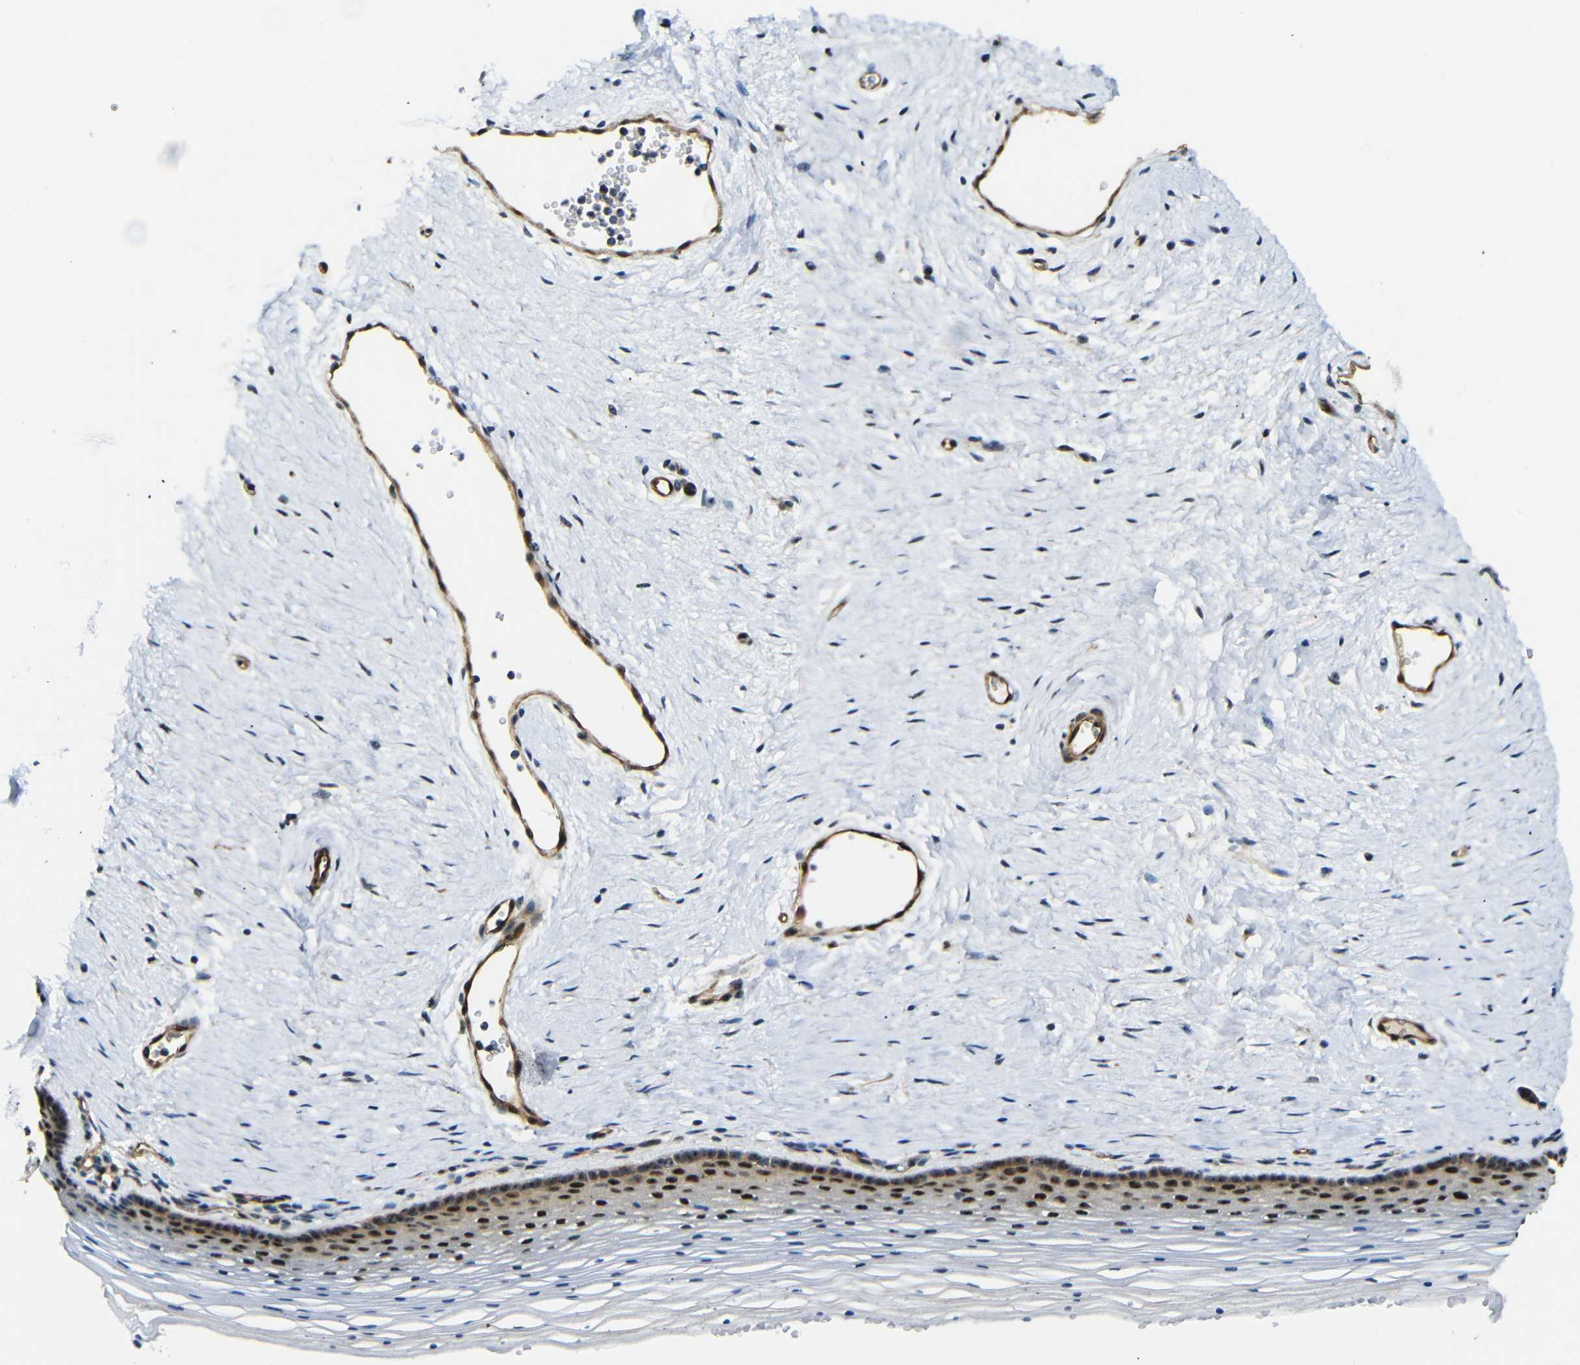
{"staining": {"intensity": "strong", "quantity": "25%-75%", "location": "nuclear"}, "tissue": "vagina", "cell_type": "Squamous epithelial cells", "image_type": "normal", "snomed": [{"axis": "morphology", "description": "Normal tissue, NOS"}, {"axis": "topography", "description": "Vagina"}], "caption": "Immunohistochemical staining of benign human vagina exhibits high levels of strong nuclear expression in about 25%-75% of squamous epithelial cells. Using DAB (3,3'-diaminobenzidine) (brown) and hematoxylin (blue) stains, captured at high magnification using brightfield microscopy.", "gene": "PARN", "patient": {"sex": "female", "age": 32}}